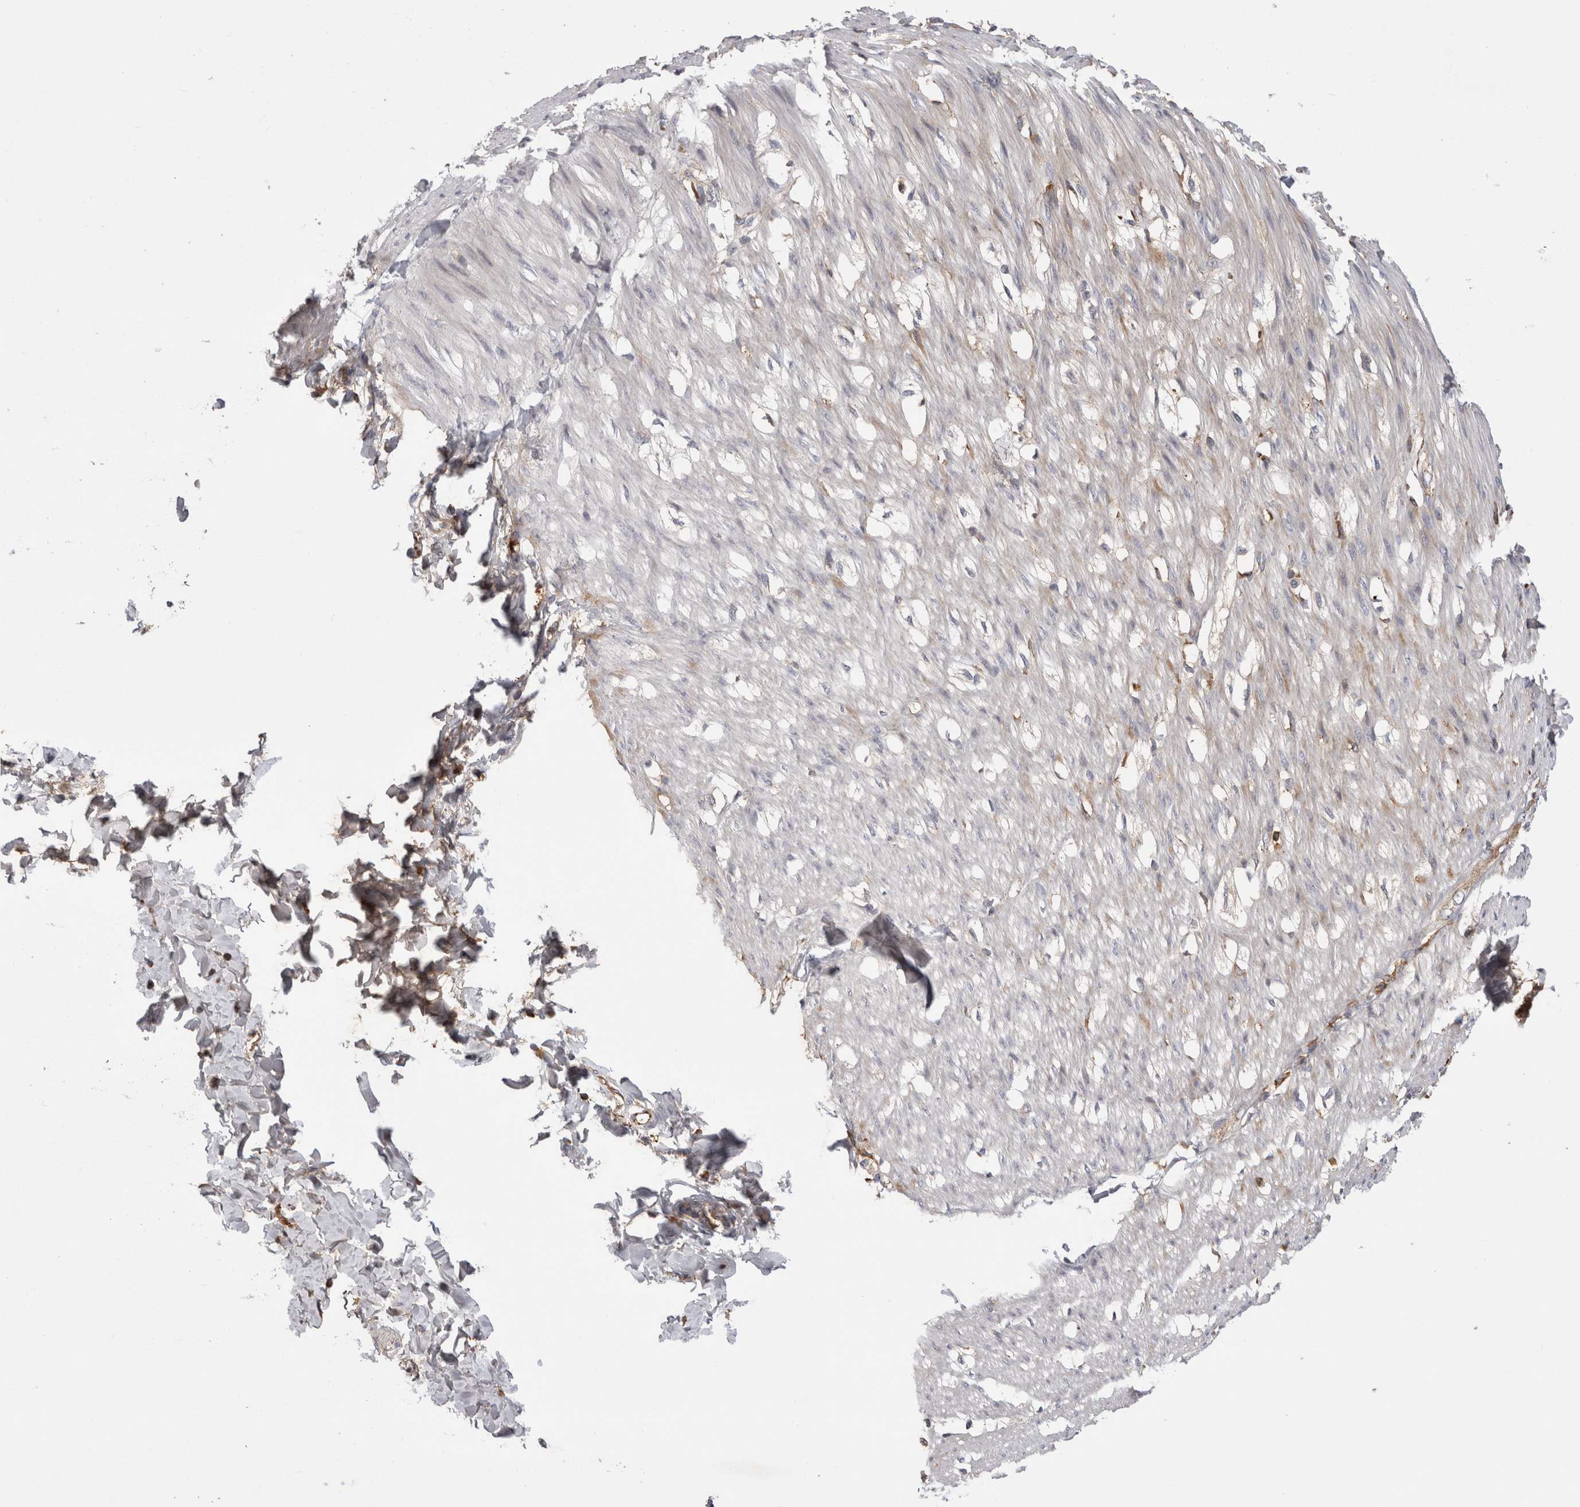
{"staining": {"intensity": "negative", "quantity": "none", "location": "none"}, "tissue": "smooth muscle", "cell_type": "Smooth muscle cells", "image_type": "normal", "snomed": [{"axis": "morphology", "description": "Normal tissue, NOS"}, {"axis": "morphology", "description": "Adenocarcinoma, NOS"}, {"axis": "topography", "description": "Smooth muscle"}, {"axis": "topography", "description": "Colon"}], "caption": "IHC image of normal human smooth muscle stained for a protein (brown), which exhibits no staining in smooth muscle cells.", "gene": "DARS2", "patient": {"sex": "male", "age": 14}}